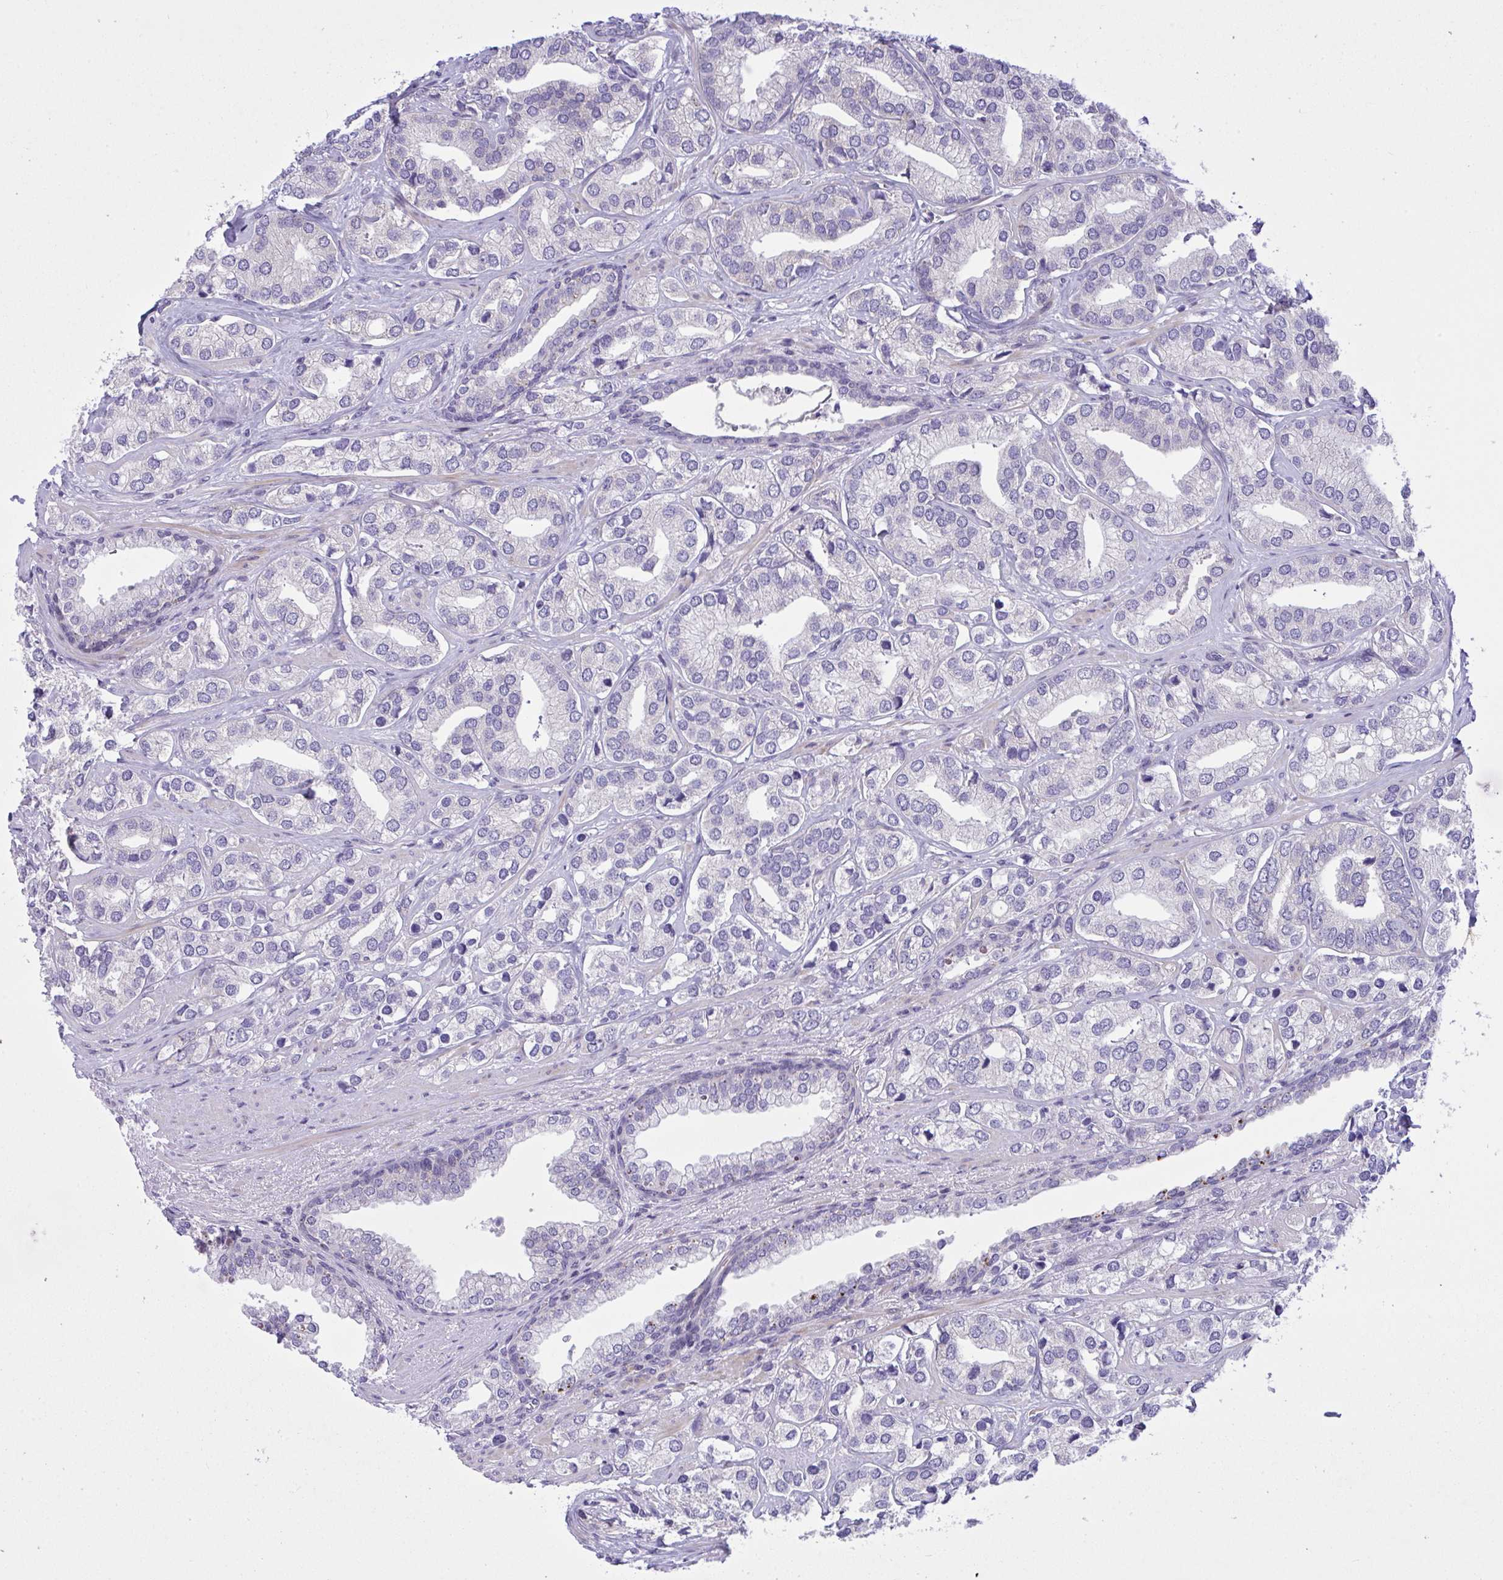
{"staining": {"intensity": "negative", "quantity": "none", "location": "none"}, "tissue": "prostate cancer", "cell_type": "Tumor cells", "image_type": "cancer", "snomed": [{"axis": "morphology", "description": "Adenocarcinoma, High grade"}, {"axis": "topography", "description": "Prostate"}], "caption": "DAB (3,3'-diaminobenzidine) immunohistochemical staining of human prostate cancer (adenocarcinoma (high-grade)) reveals no significant expression in tumor cells. (DAB immunohistochemistry with hematoxylin counter stain).", "gene": "WDR97", "patient": {"sex": "male", "age": 58}}